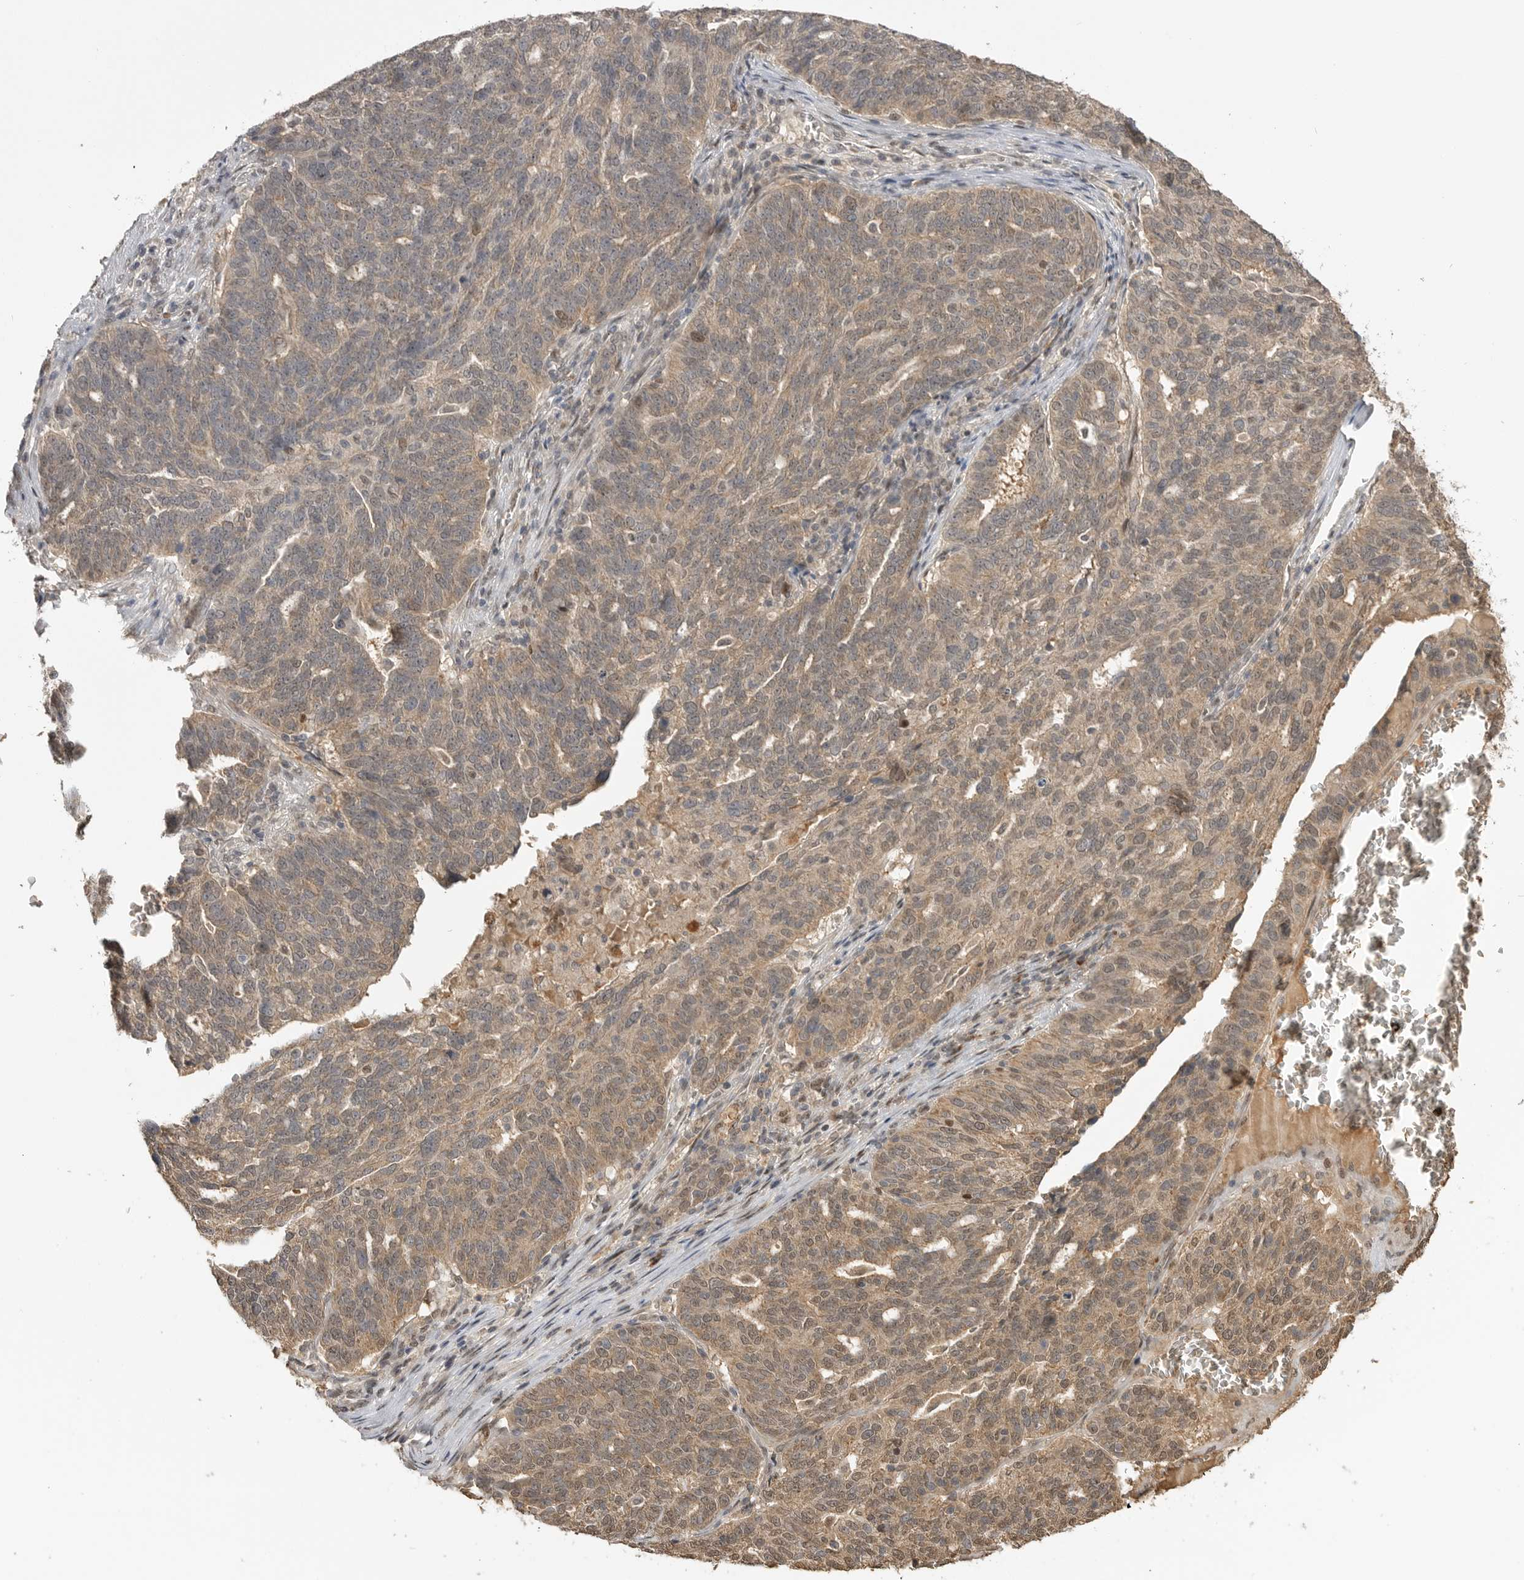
{"staining": {"intensity": "moderate", "quantity": ">75%", "location": "cytoplasmic/membranous"}, "tissue": "ovarian cancer", "cell_type": "Tumor cells", "image_type": "cancer", "snomed": [{"axis": "morphology", "description": "Cystadenocarcinoma, serous, NOS"}, {"axis": "topography", "description": "Ovary"}], "caption": "Protein staining of ovarian serous cystadenocarcinoma tissue demonstrates moderate cytoplasmic/membranous expression in approximately >75% of tumor cells. (IHC, brightfield microscopy, high magnification).", "gene": "ASPSCR1", "patient": {"sex": "female", "age": 59}}